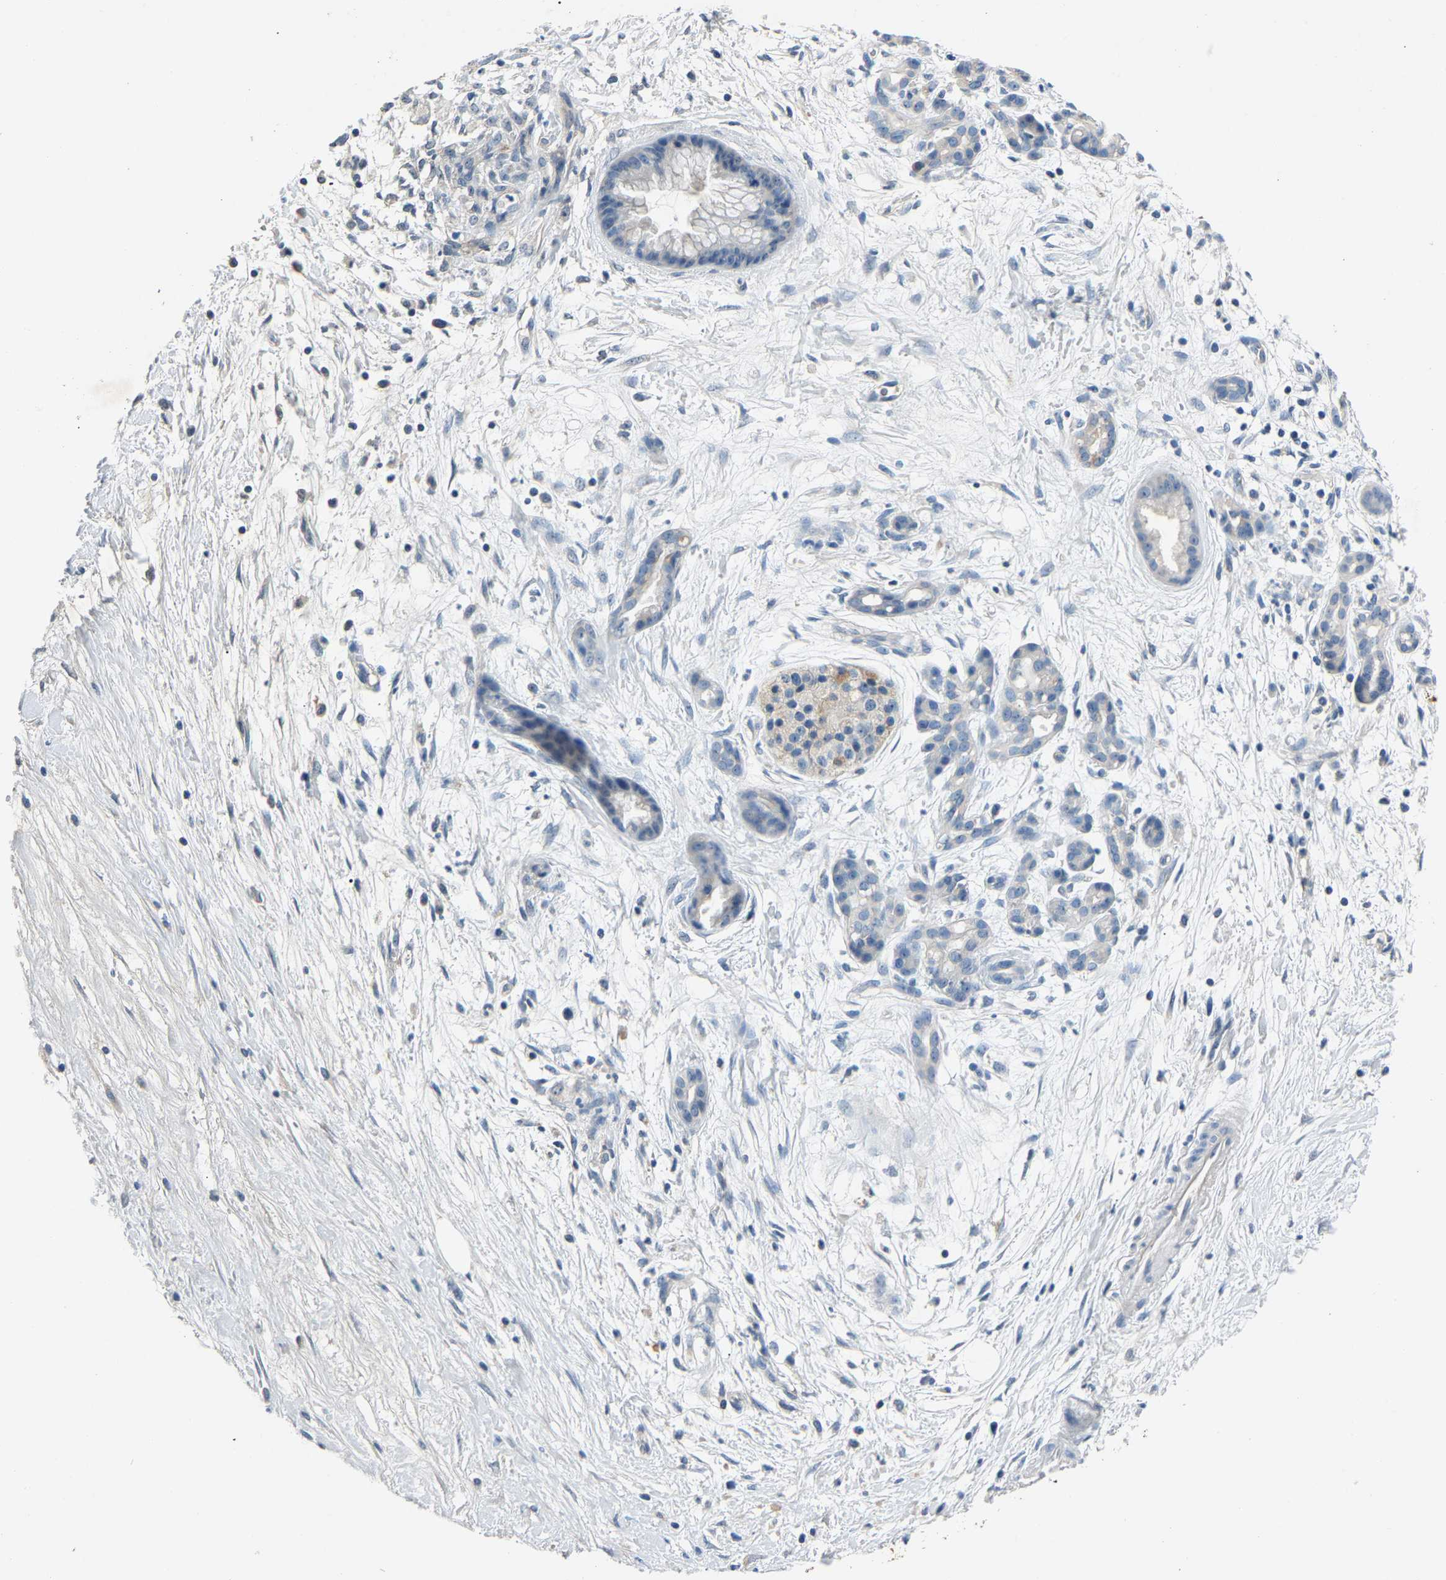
{"staining": {"intensity": "negative", "quantity": "none", "location": "none"}, "tissue": "pancreatic cancer", "cell_type": "Tumor cells", "image_type": "cancer", "snomed": [{"axis": "morphology", "description": "Adenocarcinoma, NOS"}, {"axis": "topography", "description": "Pancreas"}], "caption": "Pancreatic cancer was stained to show a protein in brown. There is no significant positivity in tumor cells. The staining is performed using DAB (3,3'-diaminobenzidine) brown chromogen with nuclei counter-stained in using hematoxylin.", "gene": "DNAAF5", "patient": {"sex": "female", "age": 77}}